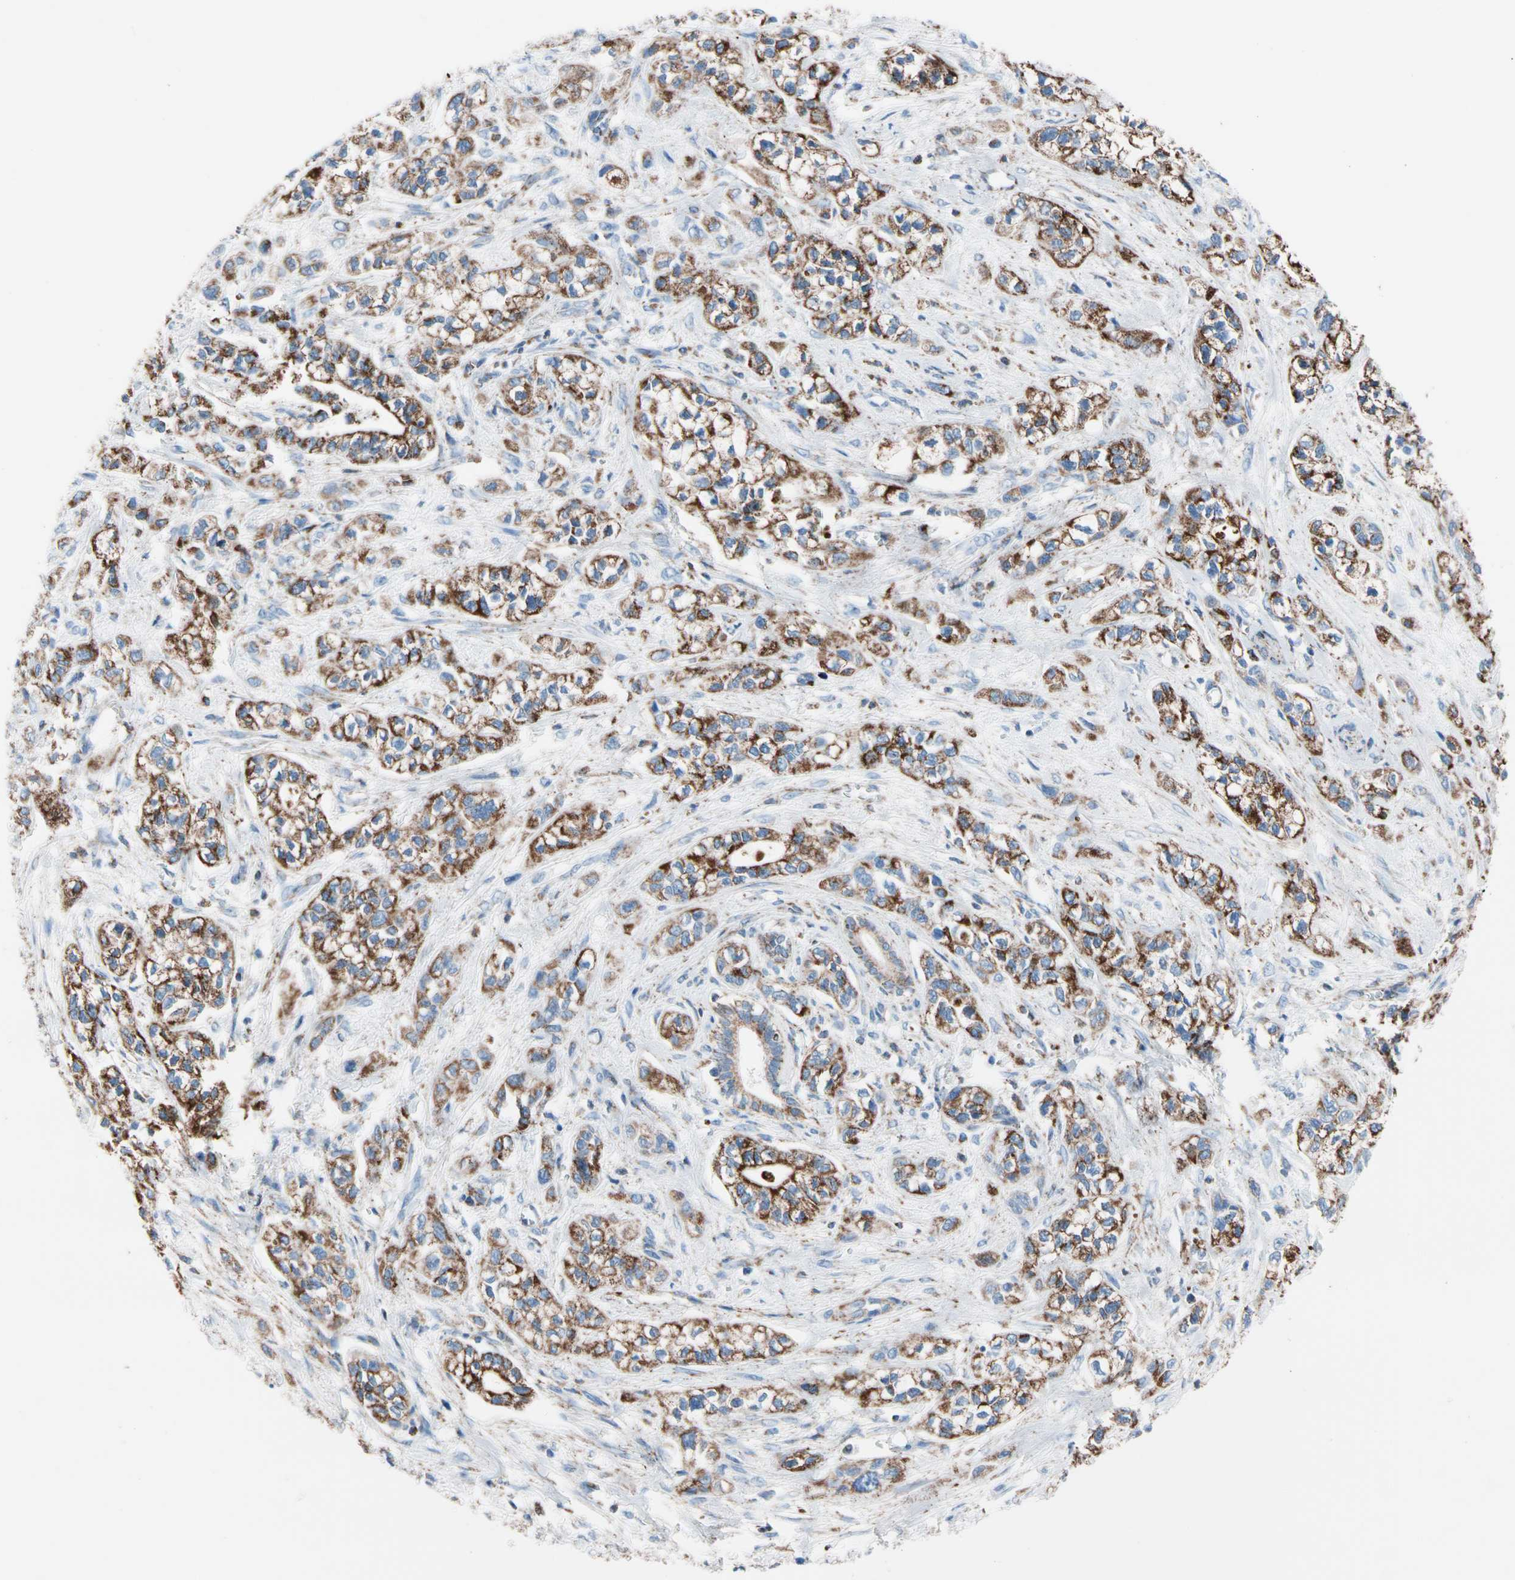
{"staining": {"intensity": "strong", "quantity": ">75%", "location": "cytoplasmic/membranous"}, "tissue": "pancreatic cancer", "cell_type": "Tumor cells", "image_type": "cancer", "snomed": [{"axis": "morphology", "description": "Adenocarcinoma, NOS"}, {"axis": "topography", "description": "Pancreas"}], "caption": "There is high levels of strong cytoplasmic/membranous expression in tumor cells of pancreatic adenocarcinoma, as demonstrated by immunohistochemical staining (brown color).", "gene": "HK1", "patient": {"sex": "male", "age": 74}}